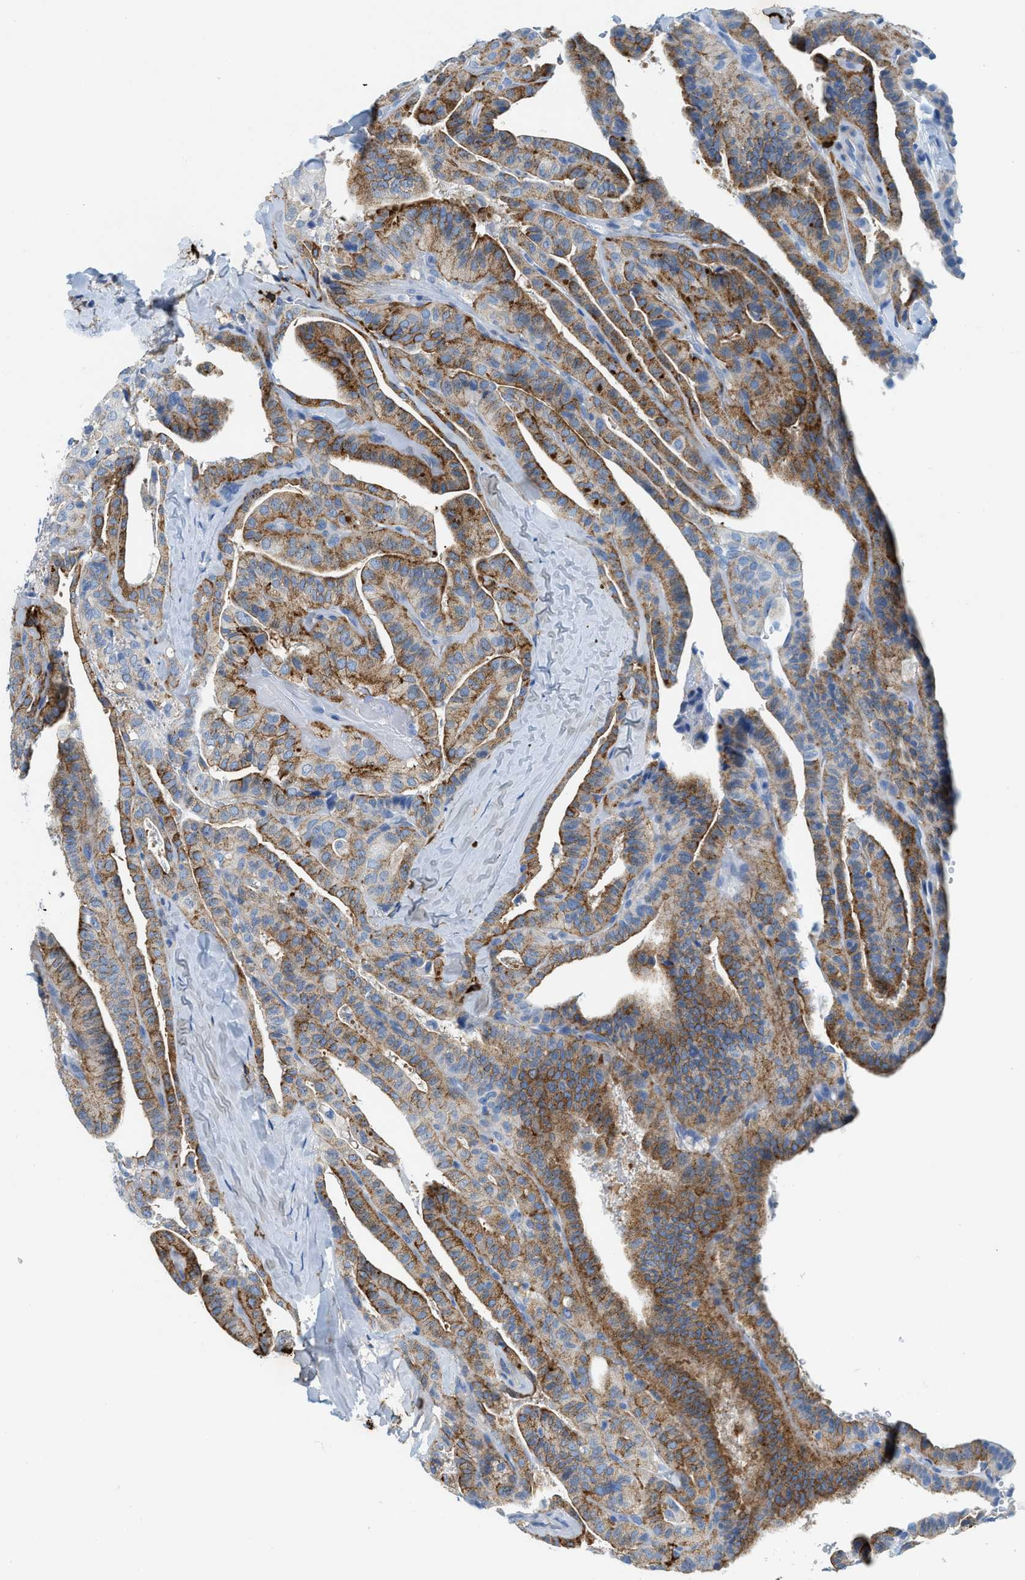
{"staining": {"intensity": "moderate", "quantity": ">75%", "location": "cytoplasmic/membranous"}, "tissue": "thyroid cancer", "cell_type": "Tumor cells", "image_type": "cancer", "snomed": [{"axis": "morphology", "description": "Papillary adenocarcinoma, NOS"}, {"axis": "topography", "description": "Thyroid gland"}], "caption": "Immunohistochemistry histopathology image of neoplastic tissue: papillary adenocarcinoma (thyroid) stained using IHC reveals medium levels of moderate protein expression localized specifically in the cytoplasmic/membranous of tumor cells, appearing as a cytoplasmic/membranous brown color.", "gene": "TPSAB1", "patient": {"sex": "male", "age": 77}}